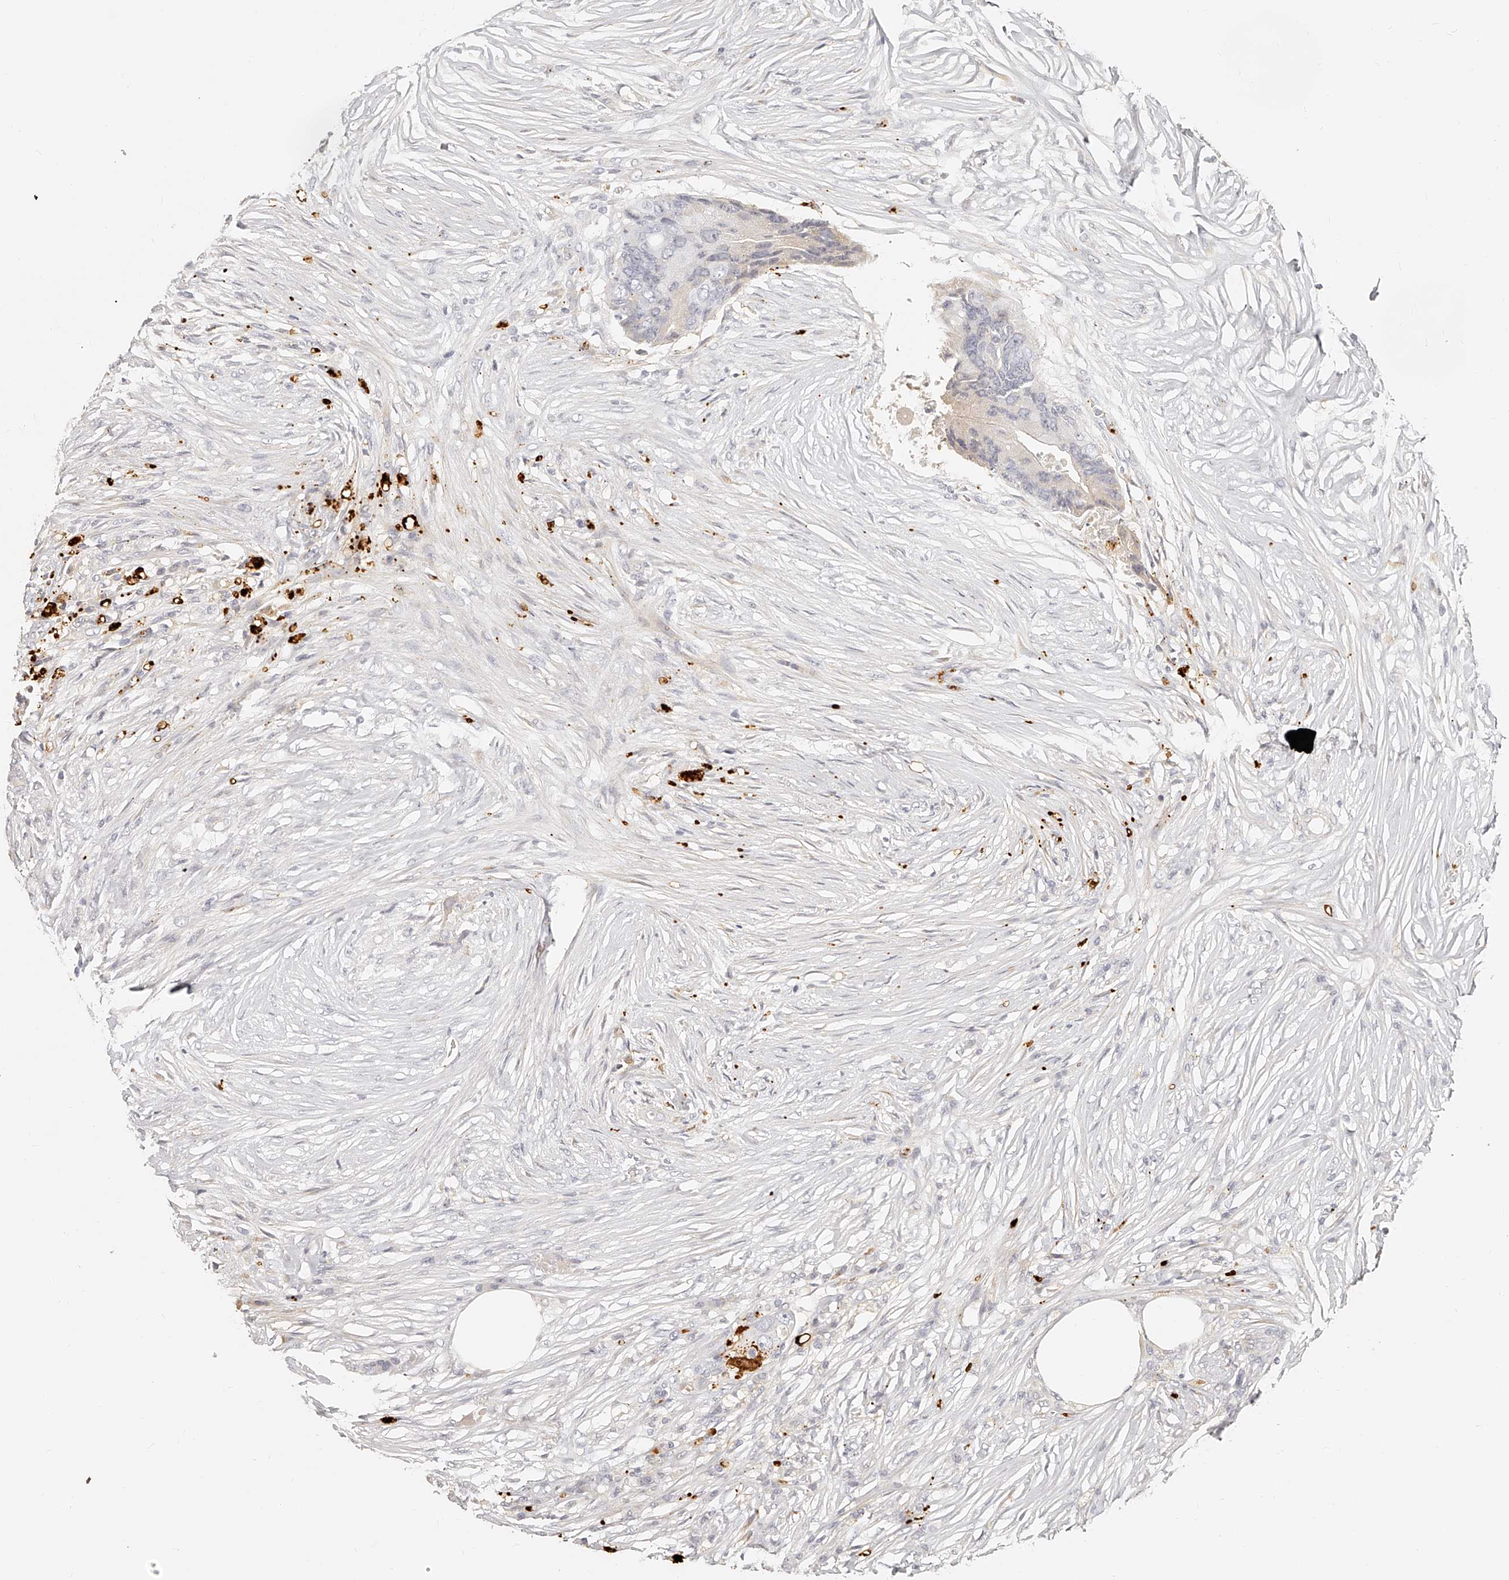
{"staining": {"intensity": "negative", "quantity": "none", "location": "none"}, "tissue": "colorectal cancer", "cell_type": "Tumor cells", "image_type": "cancer", "snomed": [{"axis": "morphology", "description": "Adenocarcinoma, NOS"}, {"axis": "topography", "description": "Colon"}], "caption": "There is no significant expression in tumor cells of adenocarcinoma (colorectal).", "gene": "ITGB3", "patient": {"sex": "male", "age": 71}}